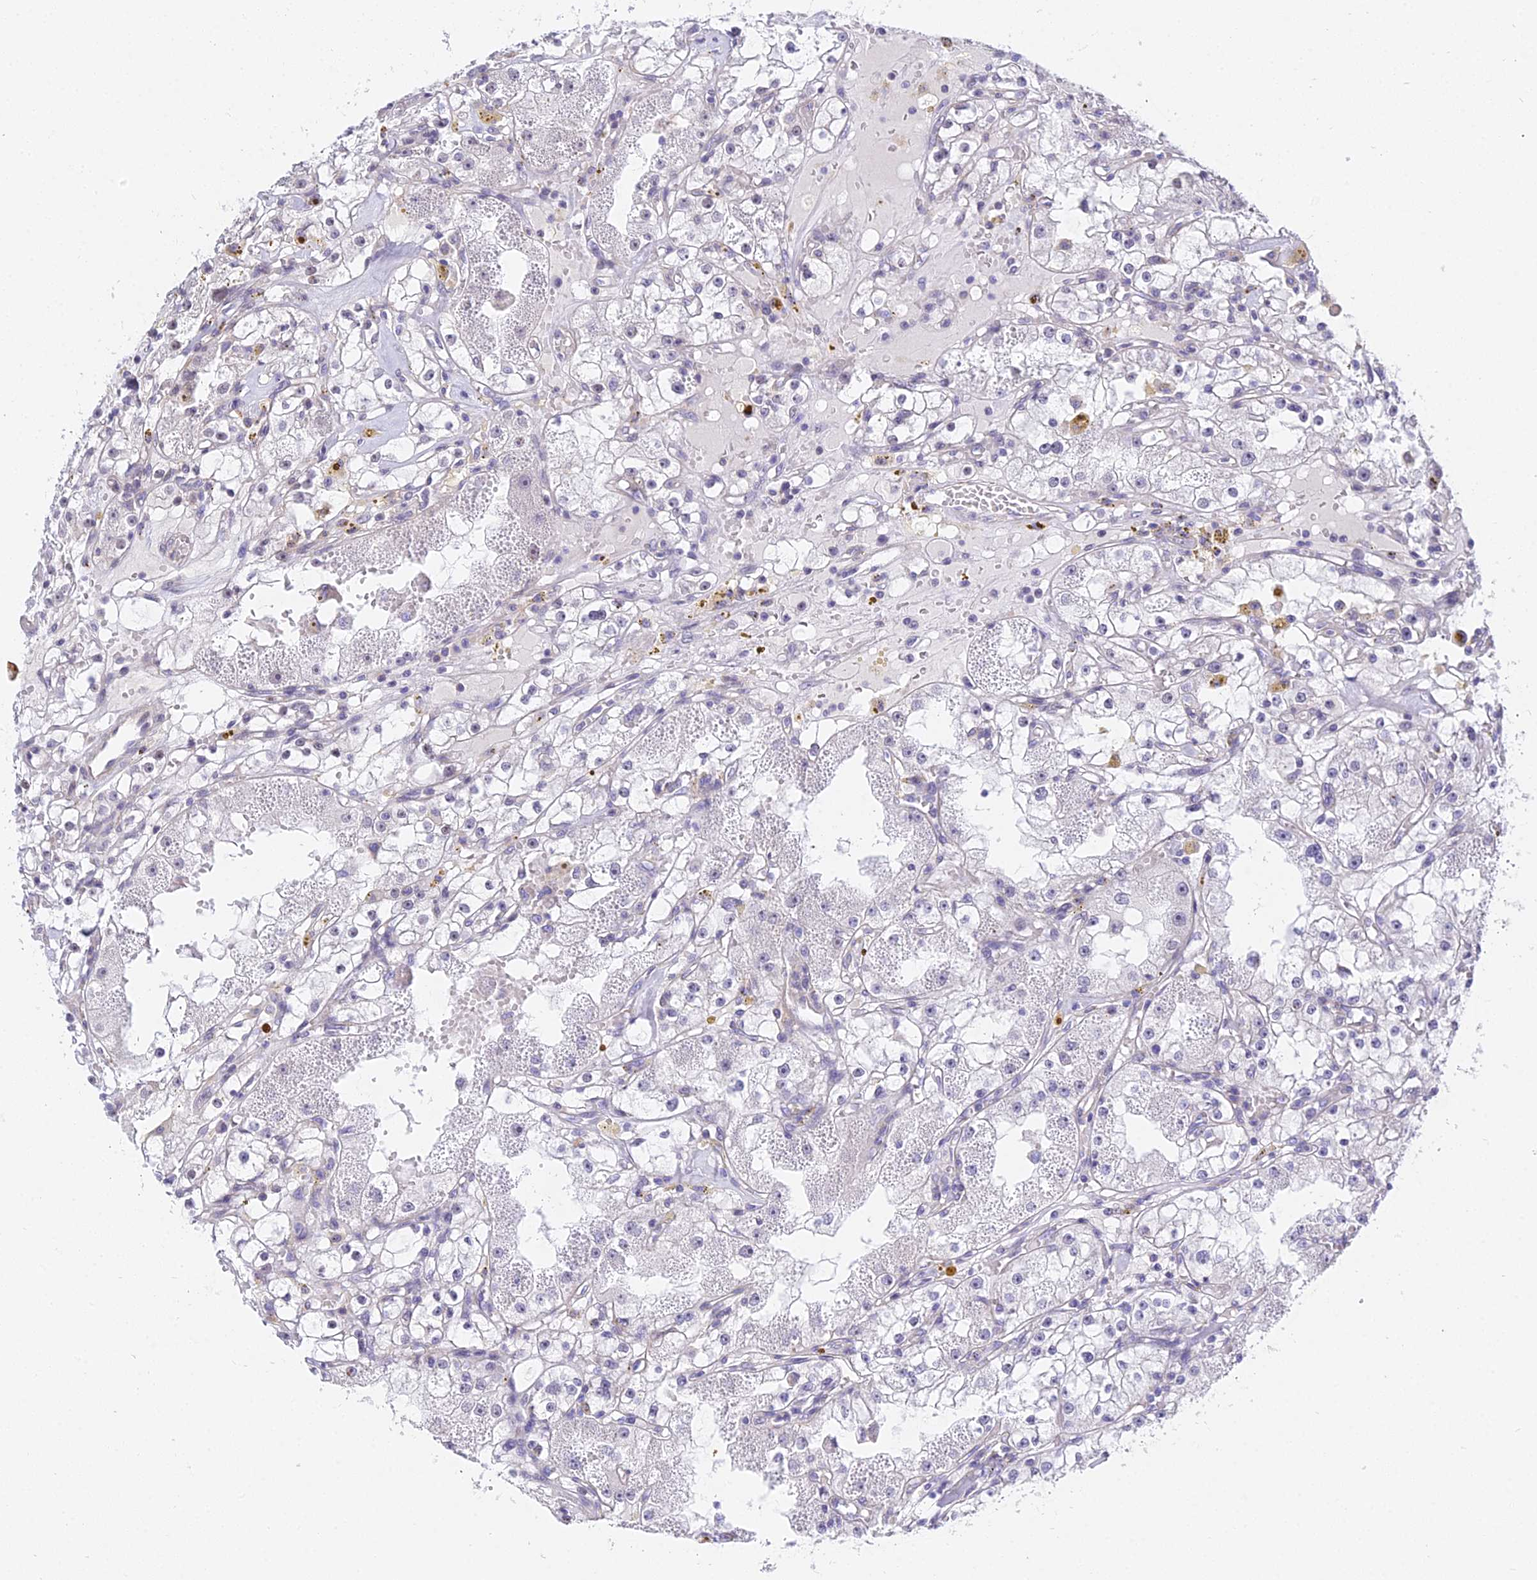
{"staining": {"intensity": "negative", "quantity": "none", "location": "none"}, "tissue": "renal cancer", "cell_type": "Tumor cells", "image_type": "cancer", "snomed": [{"axis": "morphology", "description": "Adenocarcinoma, NOS"}, {"axis": "topography", "description": "Kidney"}], "caption": "Histopathology image shows no significant protein positivity in tumor cells of renal cancer (adenocarcinoma).", "gene": "ZNF628", "patient": {"sex": "male", "age": 56}}